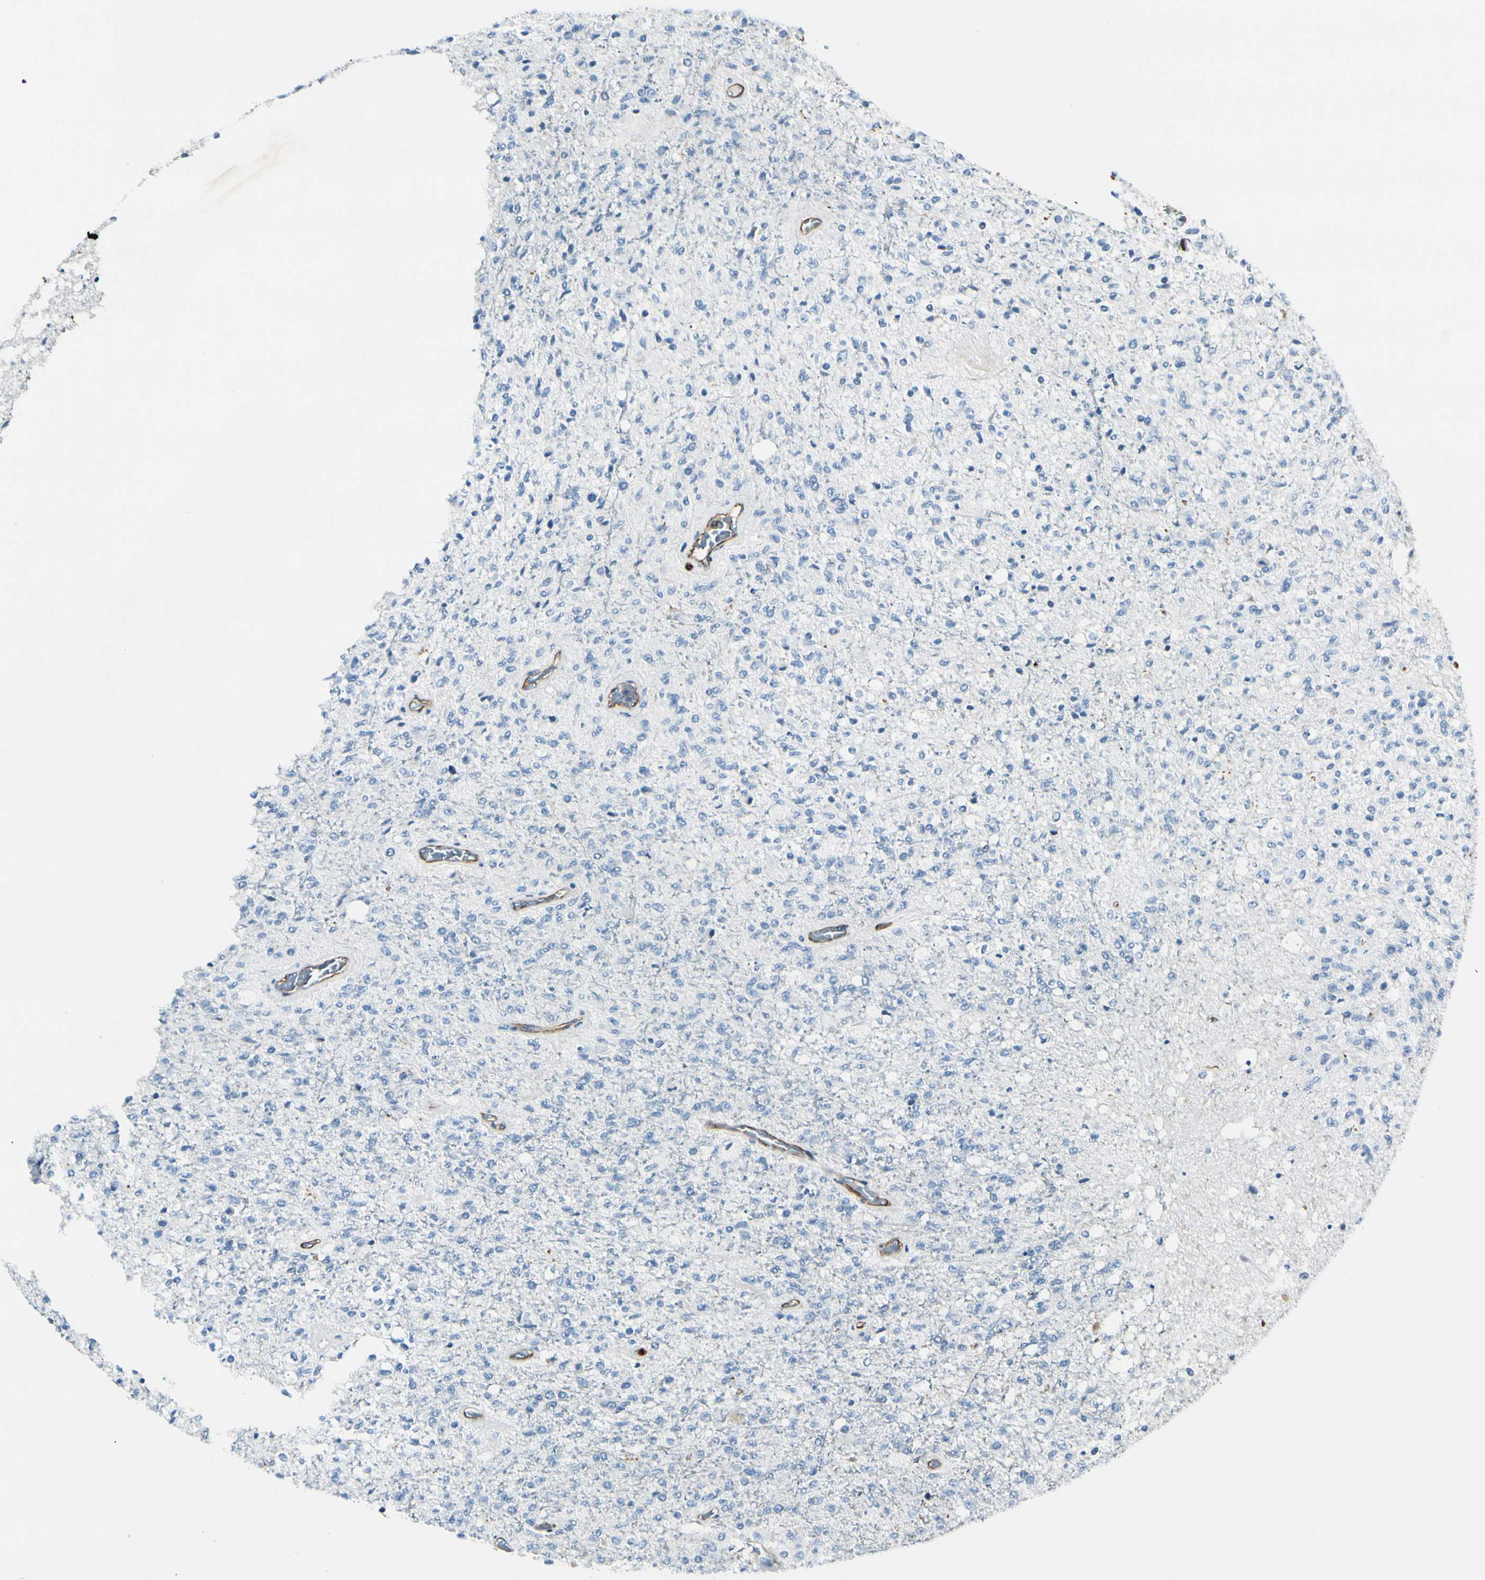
{"staining": {"intensity": "negative", "quantity": "none", "location": "none"}, "tissue": "glioma", "cell_type": "Tumor cells", "image_type": "cancer", "snomed": [{"axis": "morphology", "description": "Normal tissue, NOS"}, {"axis": "morphology", "description": "Glioma, malignant, High grade"}, {"axis": "topography", "description": "Cerebral cortex"}], "caption": "Tumor cells are negative for protein expression in human malignant glioma (high-grade).", "gene": "CD93", "patient": {"sex": "male", "age": 77}}